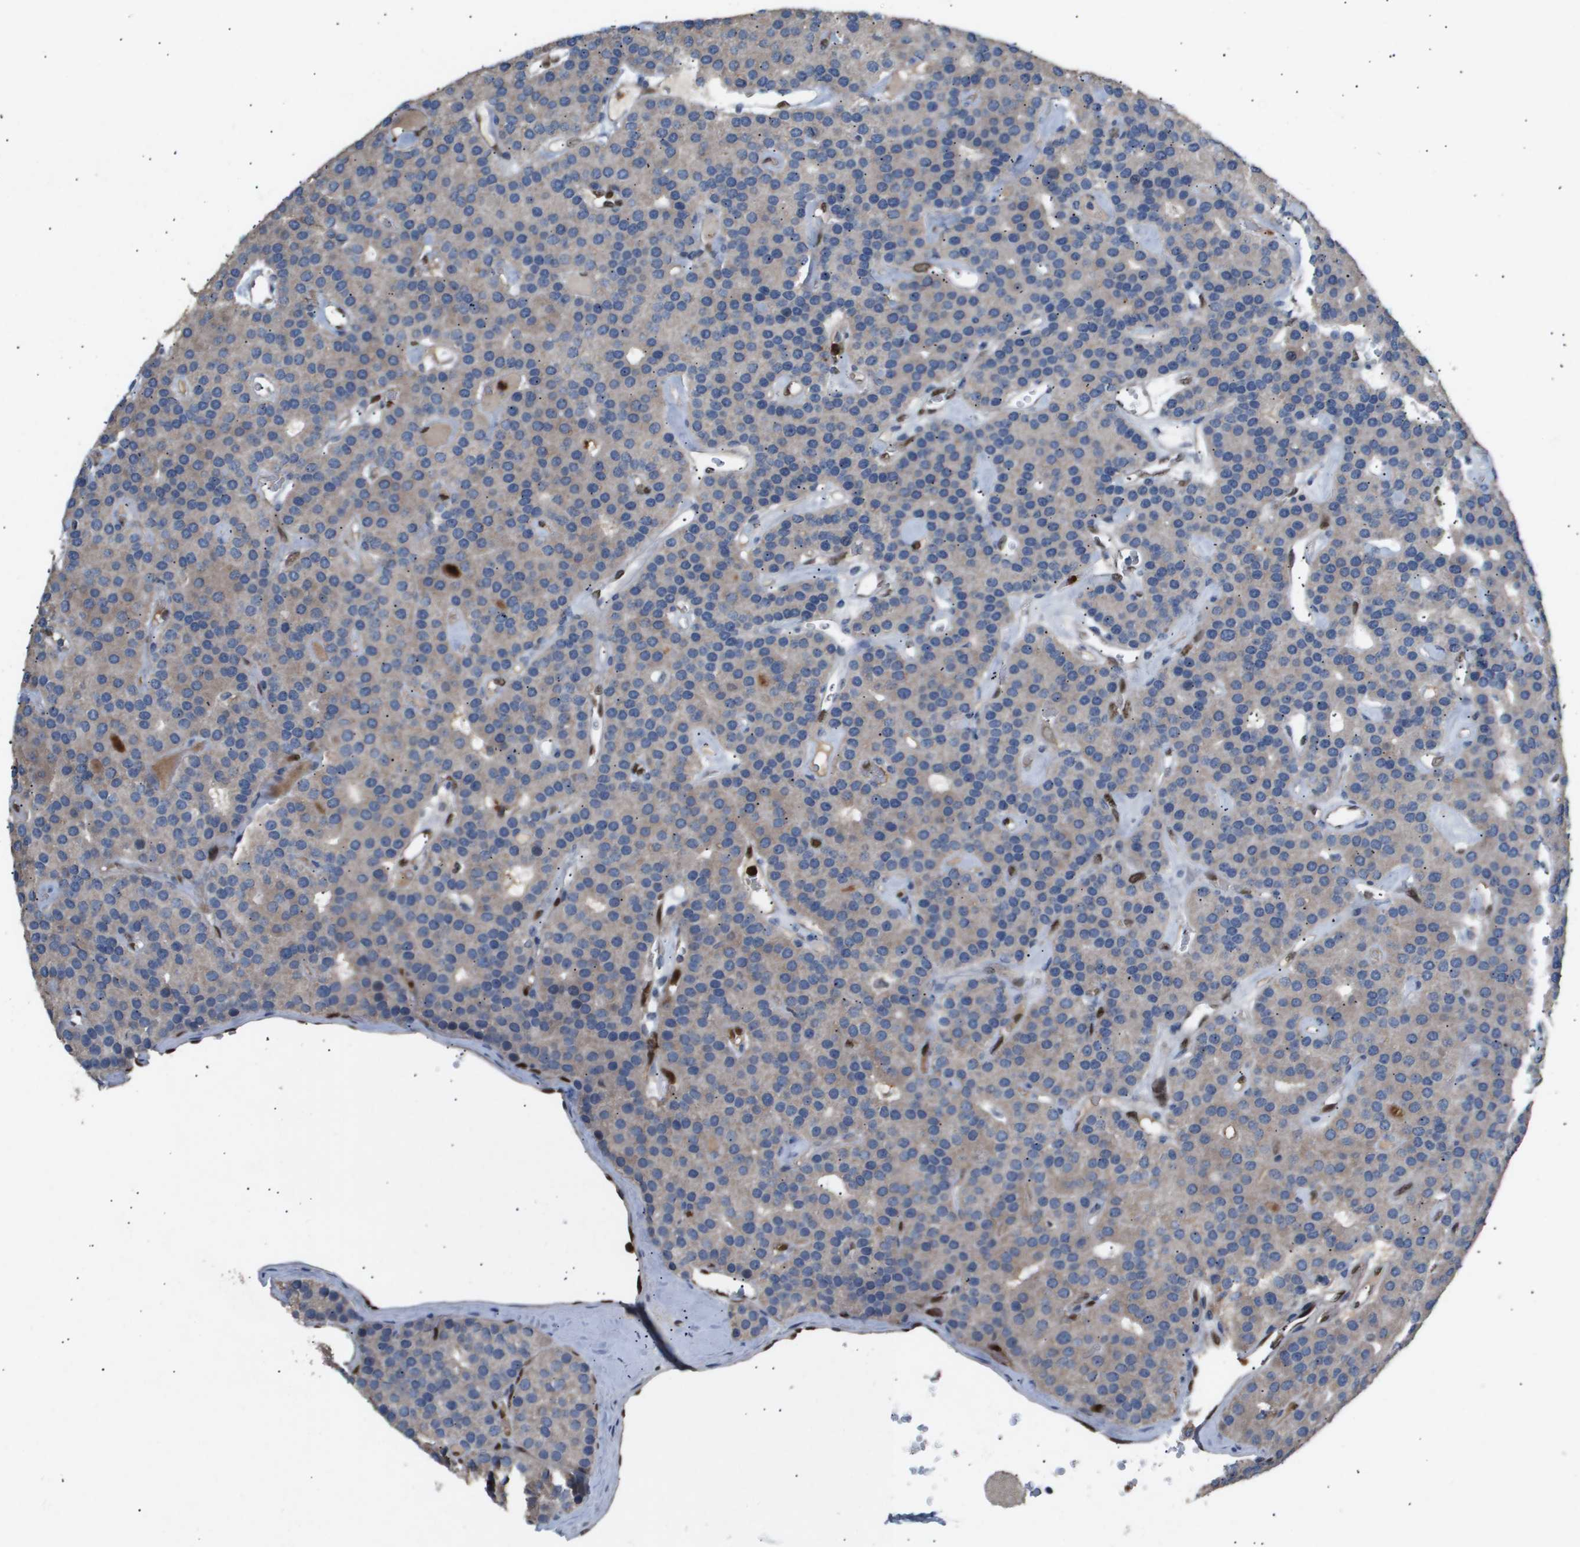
{"staining": {"intensity": "weak", "quantity": "<25%", "location": "cytoplasmic/membranous"}, "tissue": "parathyroid gland", "cell_type": "Glandular cells", "image_type": "normal", "snomed": [{"axis": "morphology", "description": "Normal tissue, NOS"}, {"axis": "morphology", "description": "Adenoma, NOS"}, {"axis": "topography", "description": "Parathyroid gland"}], "caption": "Glandular cells show no significant protein staining in benign parathyroid gland. The staining was performed using DAB (3,3'-diaminobenzidine) to visualize the protein expression in brown, while the nuclei were stained in blue with hematoxylin (Magnification: 20x).", "gene": "ERG", "patient": {"sex": "female", "age": 86}}